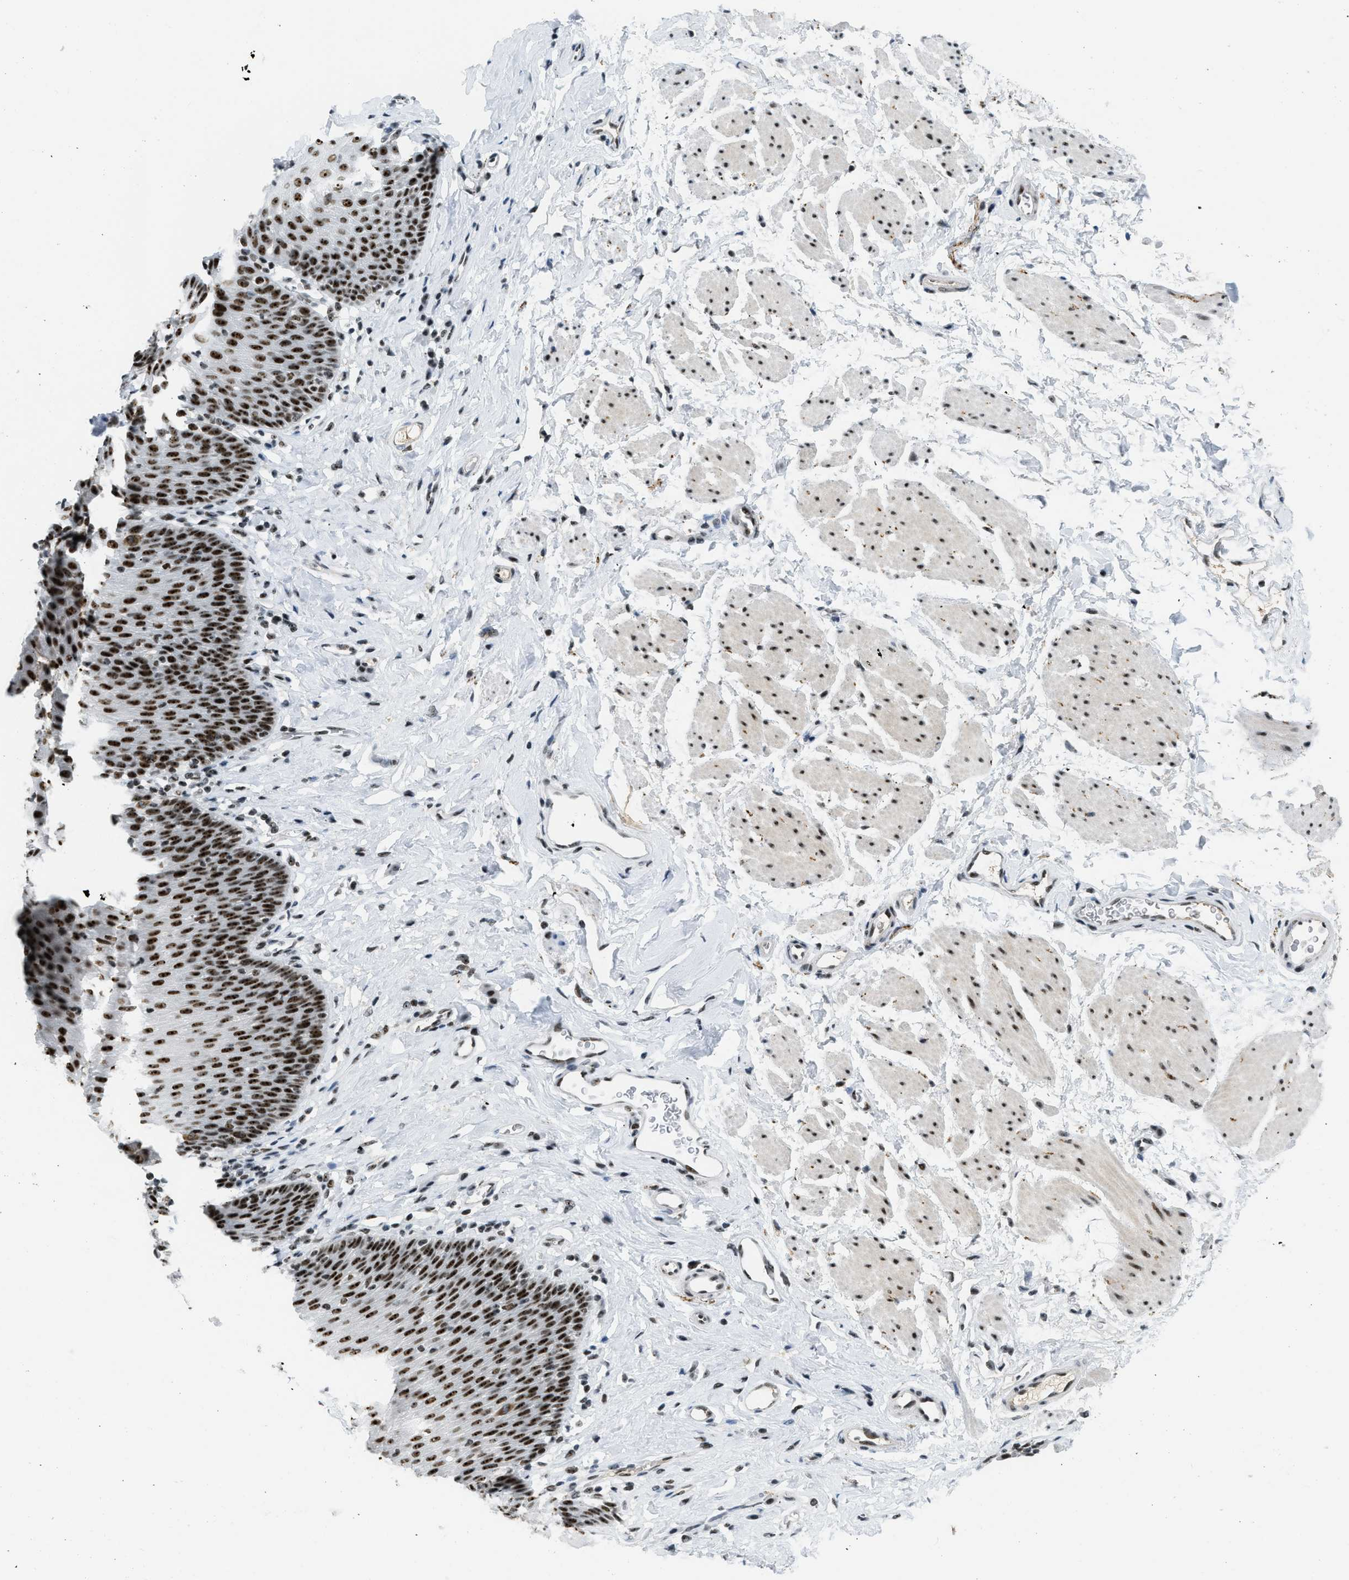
{"staining": {"intensity": "strong", "quantity": ">75%", "location": "nuclear"}, "tissue": "esophagus", "cell_type": "Squamous epithelial cells", "image_type": "normal", "snomed": [{"axis": "morphology", "description": "Normal tissue, NOS"}, {"axis": "topography", "description": "Esophagus"}], "caption": "This photomicrograph exhibits immunohistochemistry (IHC) staining of normal esophagus, with high strong nuclear expression in approximately >75% of squamous epithelial cells.", "gene": "URB1", "patient": {"sex": "female", "age": 61}}